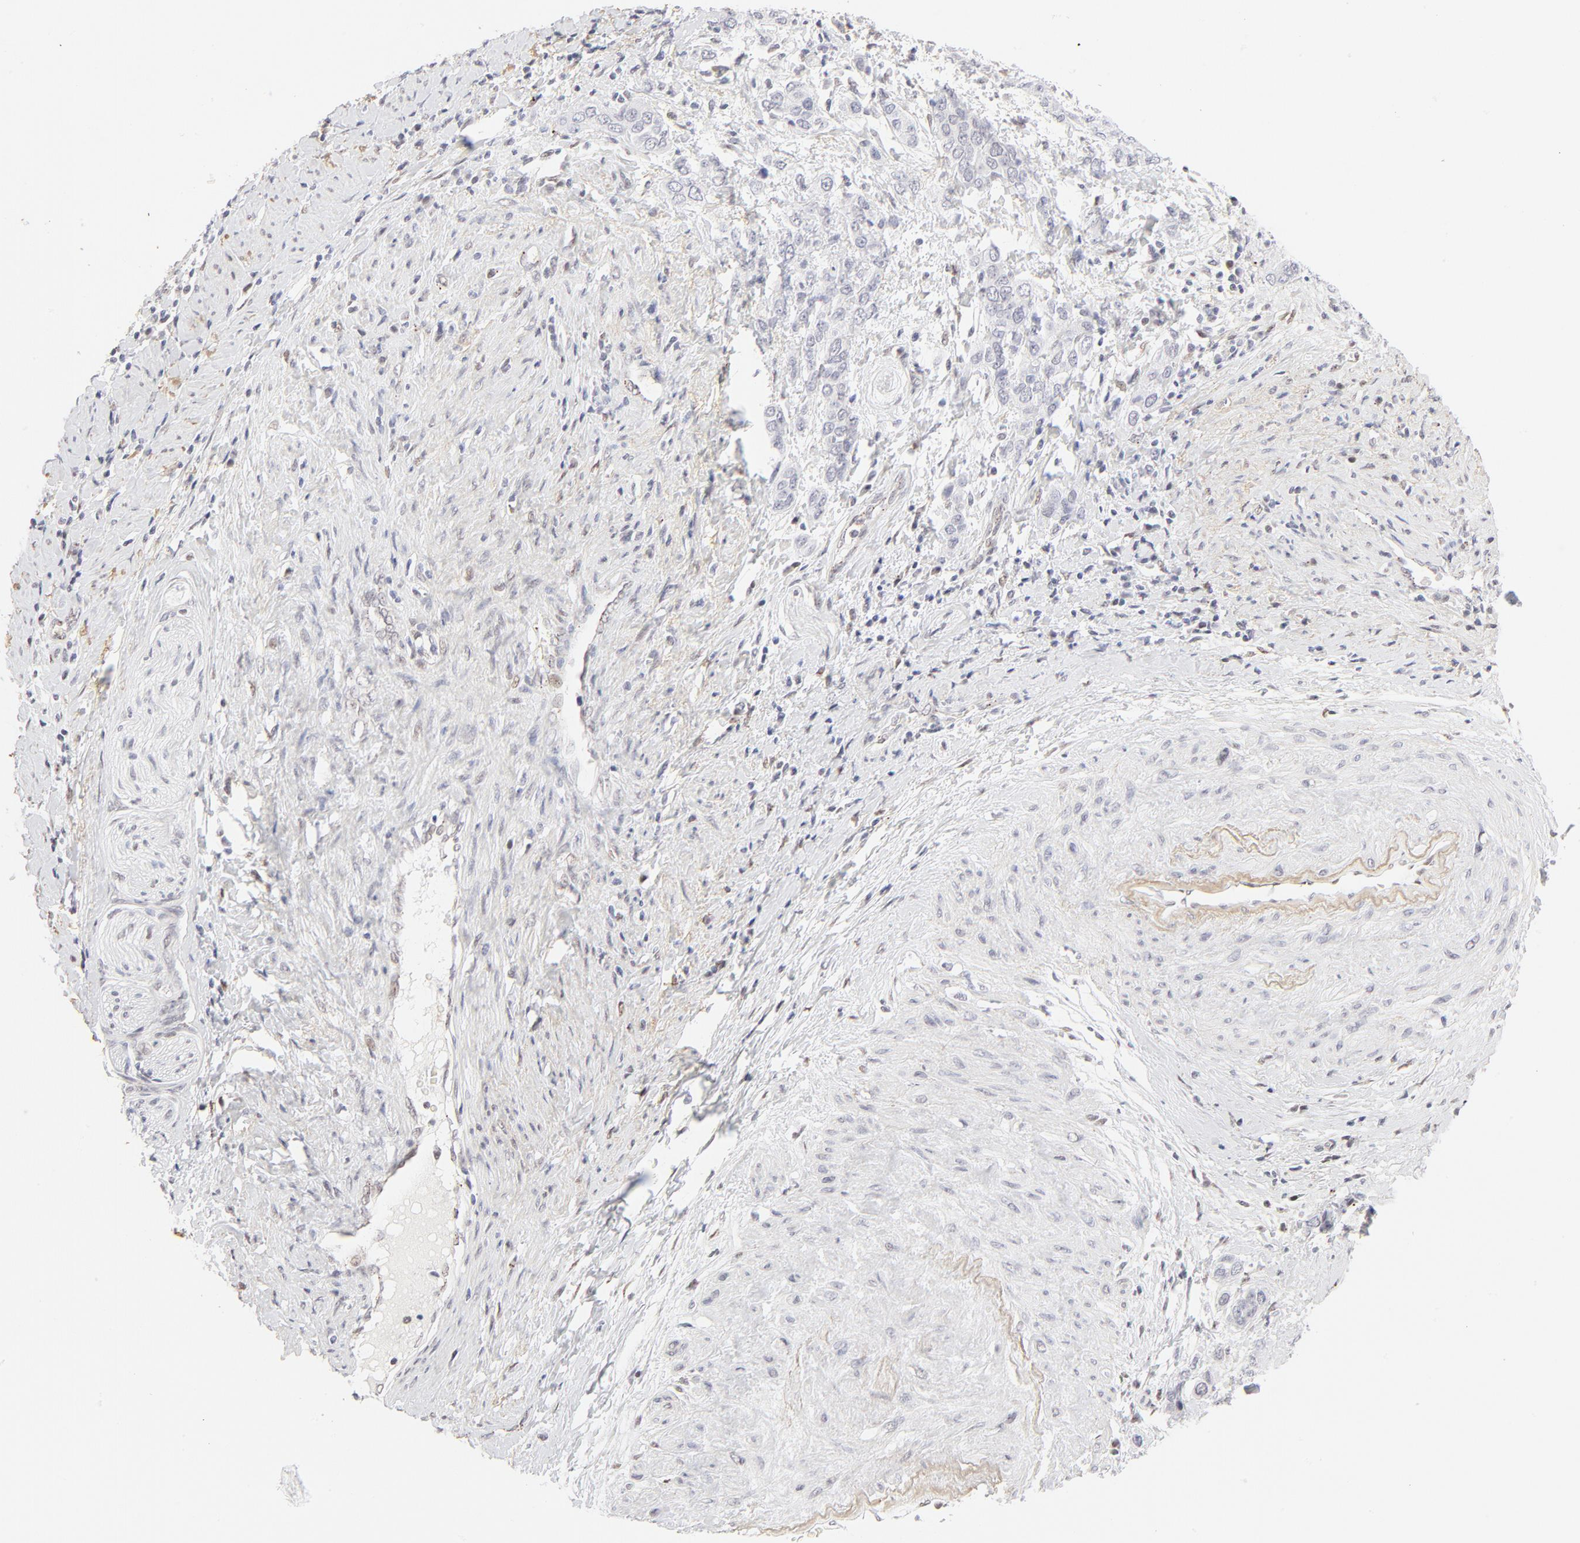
{"staining": {"intensity": "negative", "quantity": "none", "location": "none"}, "tissue": "cervical cancer", "cell_type": "Tumor cells", "image_type": "cancer", "snomed": [{"axis": "morphology", "description": "Squamous cell carcinoma, NOS"}, {"axis": "topography", "description": "Cervix"}], "caption": "Immunohistochemistry (IHC) photomicrograph of squamous cell carcinoma (cervical) stained for a protein (brown), which displays no positivity in tumor cells.", "gene": "PBX1", "patient": {"sex": "female", "age": 54}}